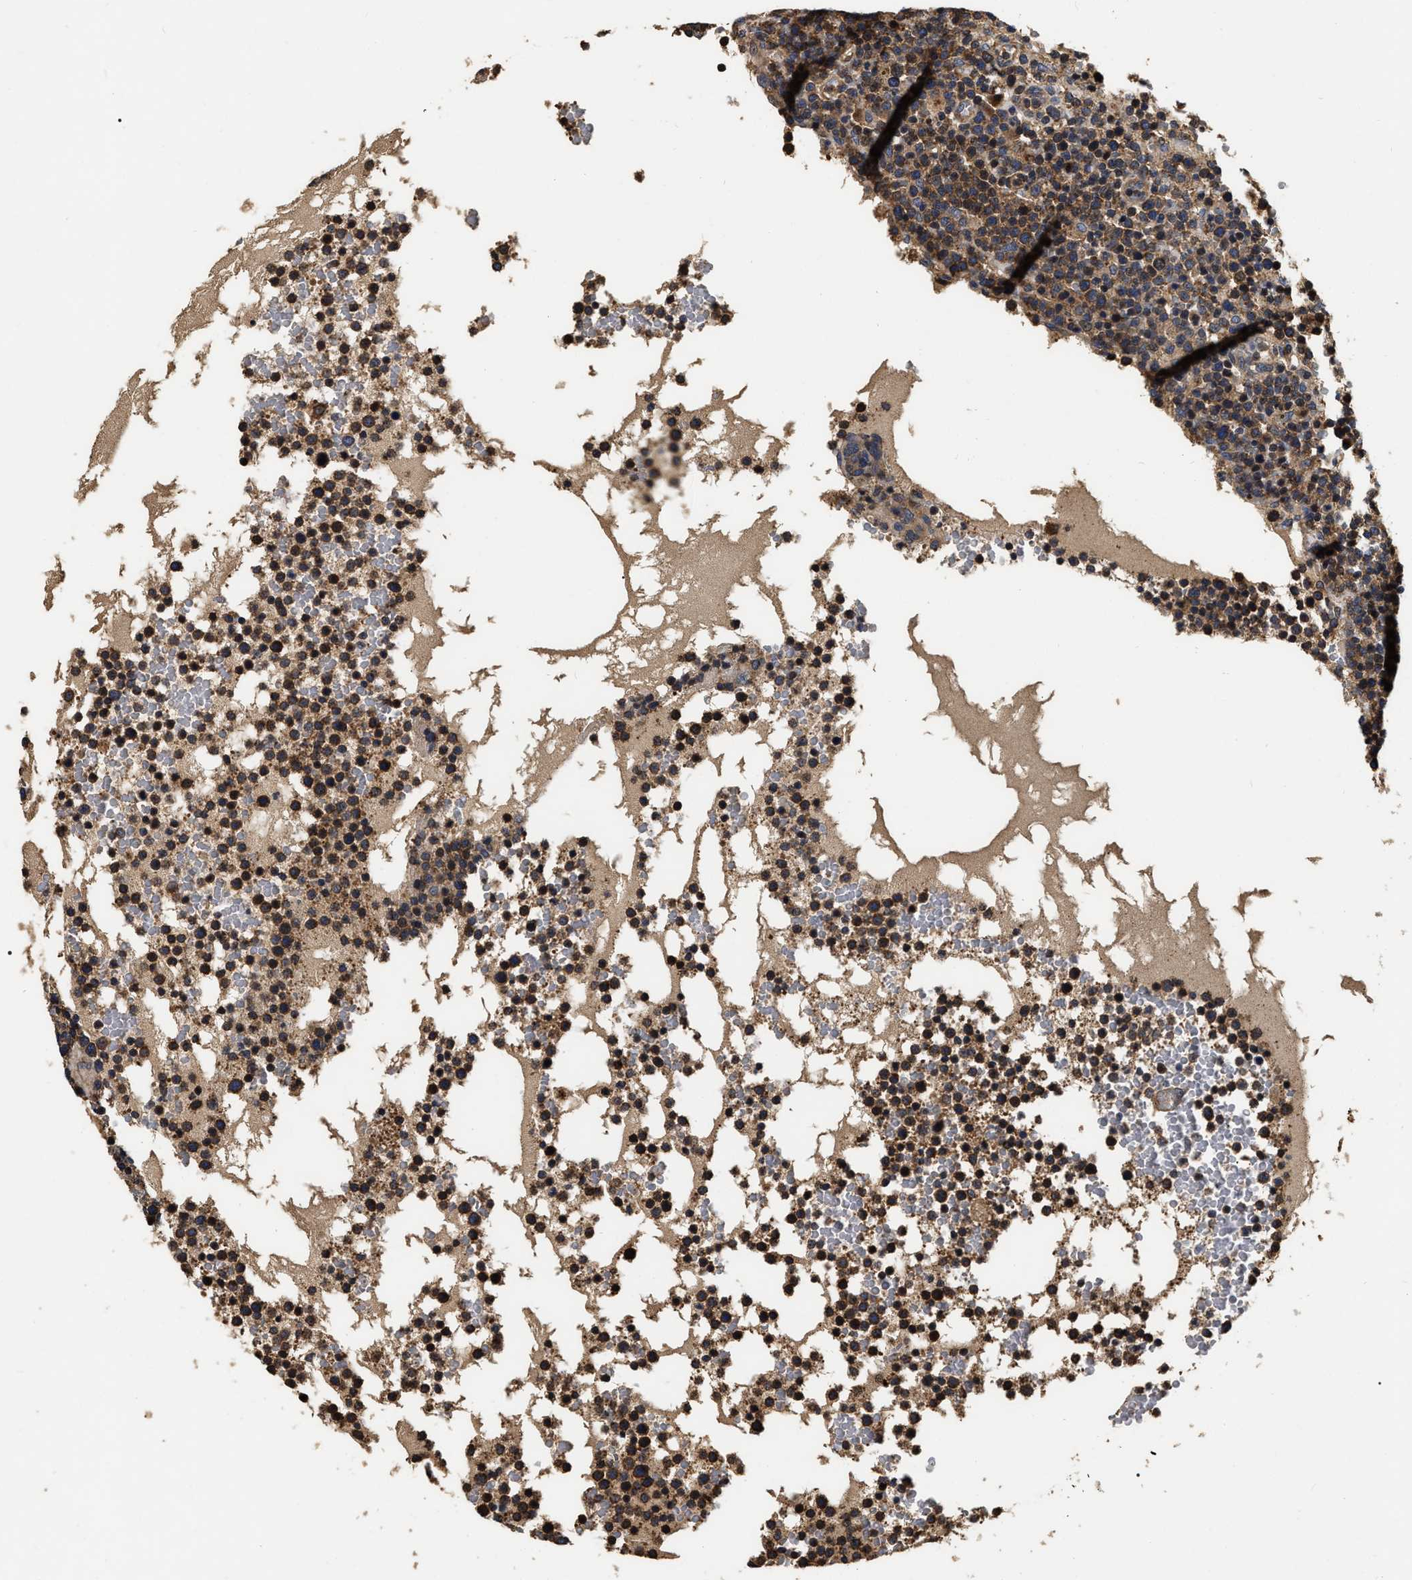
{"staining": {"intensity": "moderate", "quantity": ">75%", "location": "cytoplasmic/membranous"}, "tissue": "lymphoma", "cell_type": "Tumor cells", "image_type": "cancer", "snomed": [{"axis": "morphology", "description": "Malignant lymphoma, non-Hodgkin's type, High grade"}, {"axis": "topography", "description": "Lymph node"}], "caption": "Immunohistochemical staining of human lymphoma reveals medium levels of moderate cytoplasmic/membranous protein staining in approximately >75% of tumor cells.", "gene": "ABCG8", "patient": {"sex": "male", "age": 61}}